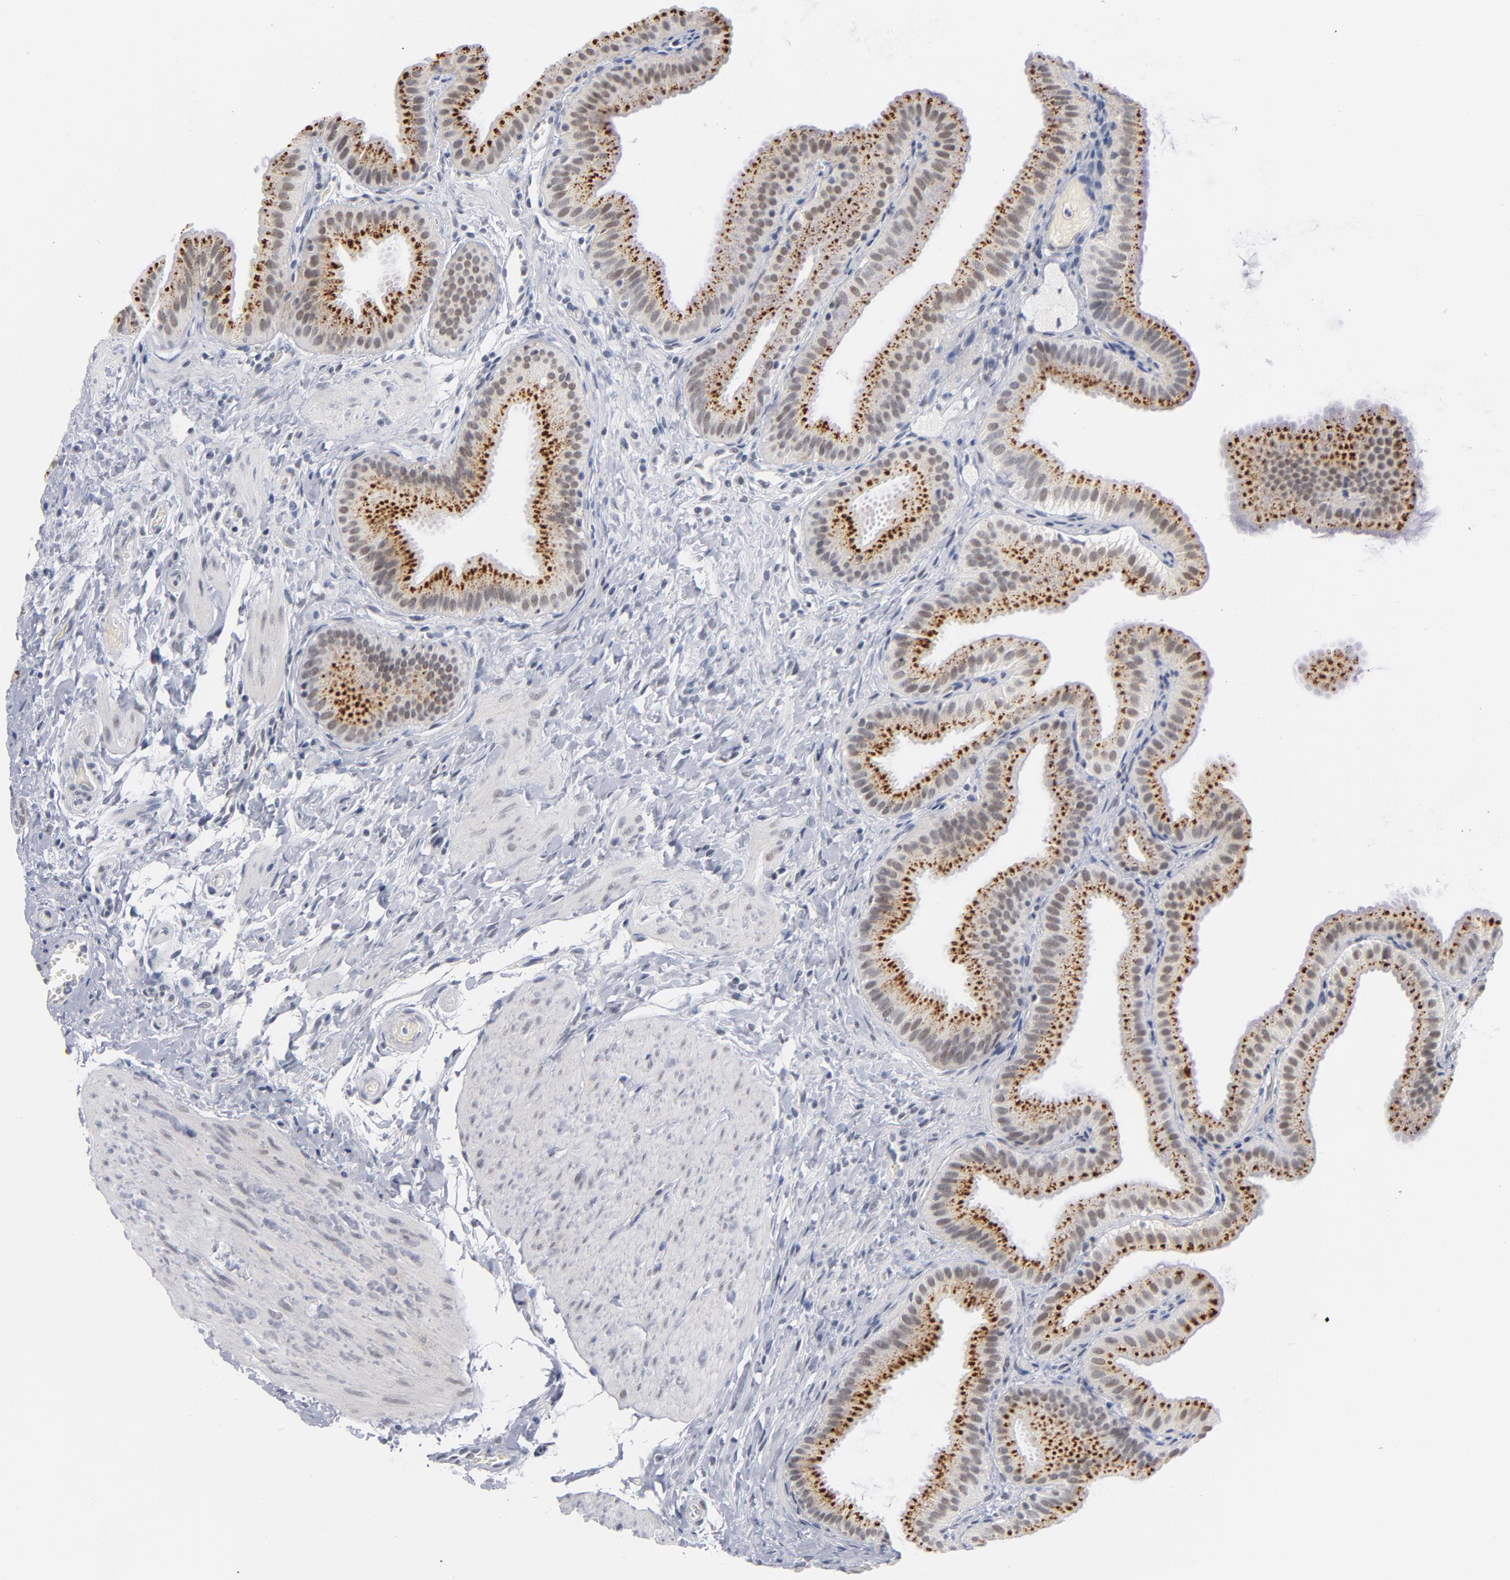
{"staining": {"intensity": "strong", "quantity": ">75%", "location": "cytoplasmic/membranous"}, "tissue": "gallbladder", "cell_type": "Glandular cells", "image_type": "normal", "snomed": [{"axis": "morphology", "description": "Normal tissue, NOS"}, {"axis": "topography", "description": "Gallbladder"}], "caption": "Immunohistochemistry (IHC) of normal gallbladder shows high levels of strong cytoplasmic/membranous positivity in about >75% of glandular cells.", "gene": "BAP1", "patient": {"sex": "female", "age": 63}}